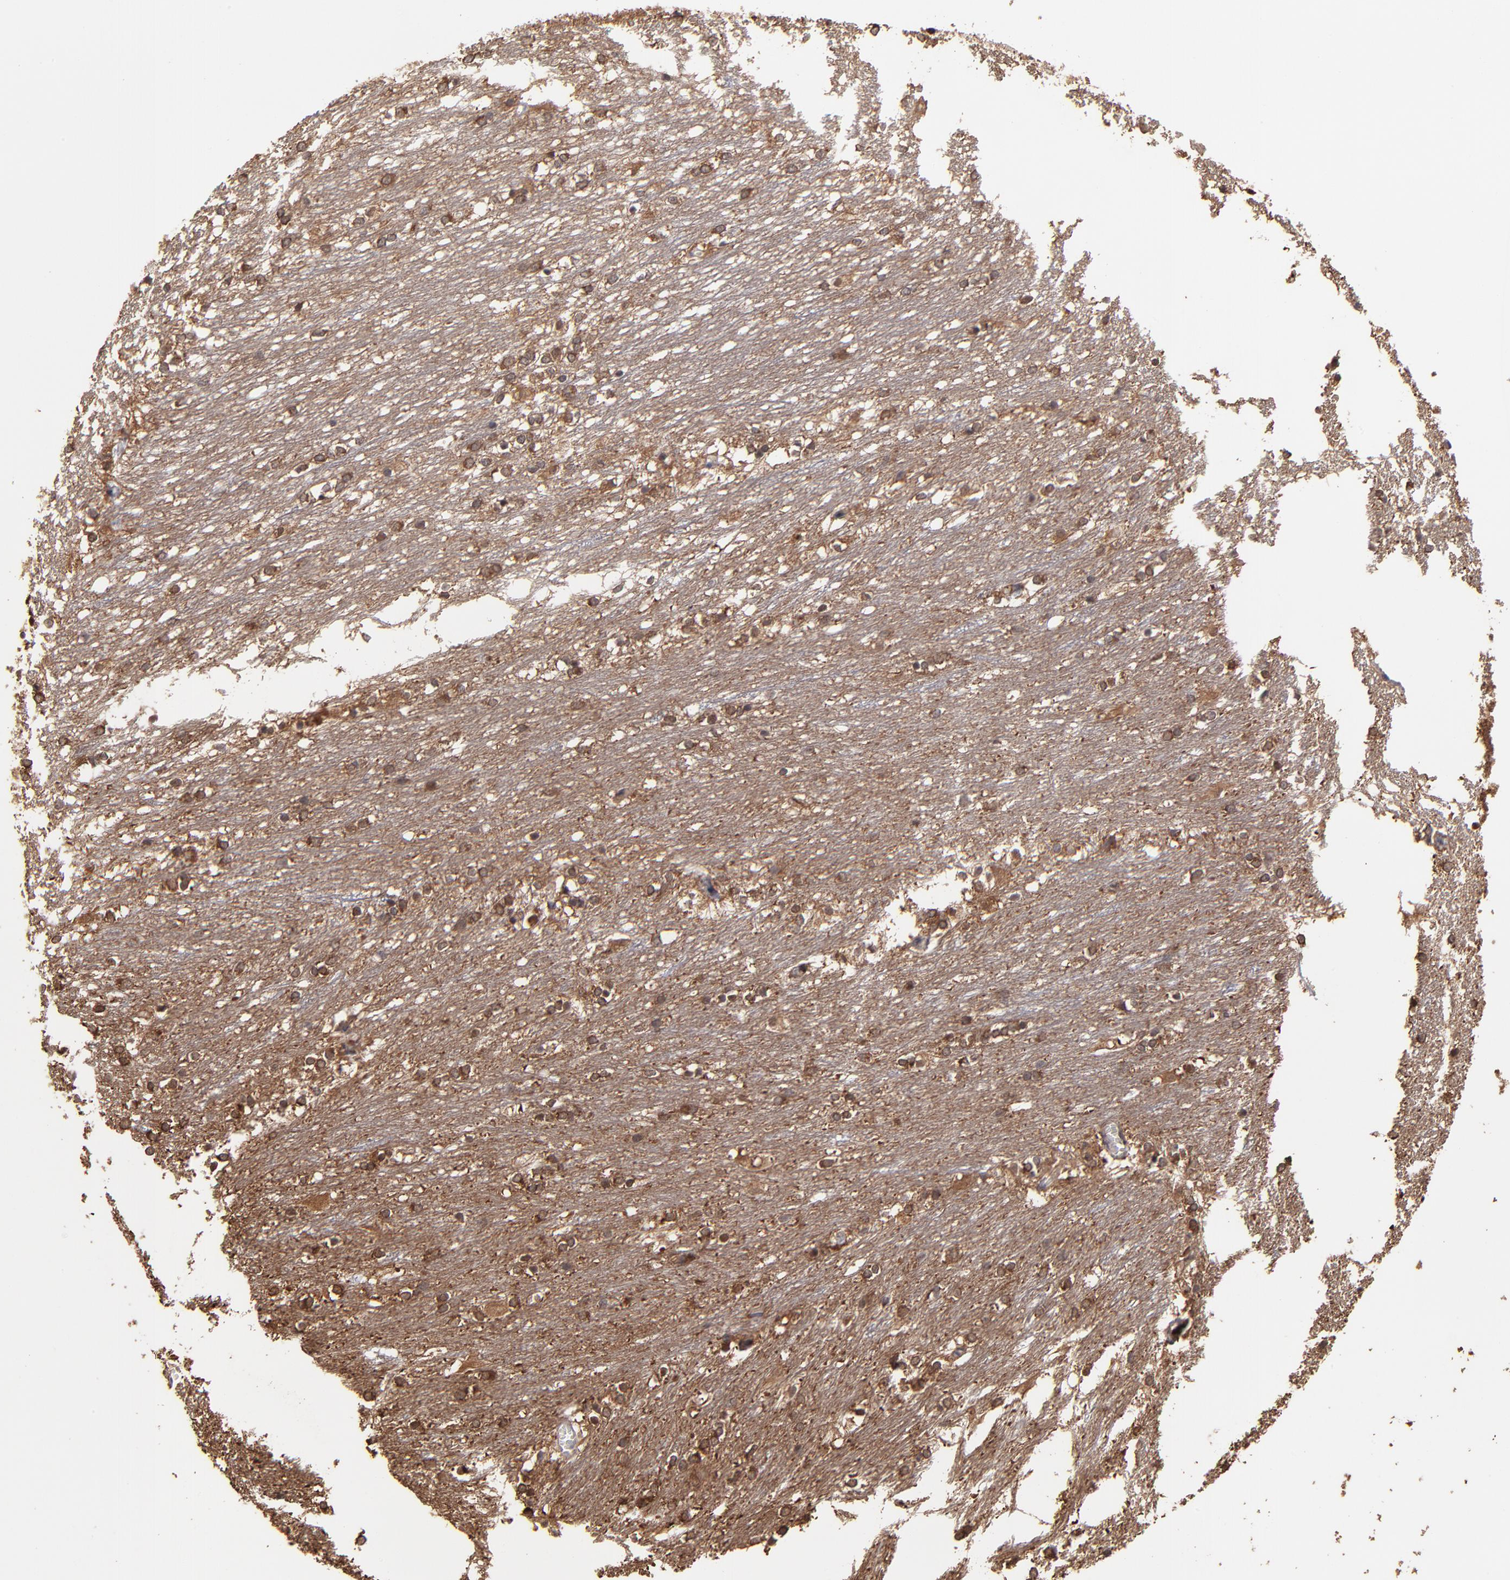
{"staining": {"intensity": "moderate", "quantity": ">75%", "location": "cytoplasmic/membranous"}, "tissue": "caudate", "cell_type": "Glial cells", "image_type": "normal", "snomed": [{"axis": "morphology", "description": "Normal tissue, NOS"}, {"axis": "topography", "description": "Lateral ventricle wall"}], "caption": "Immunohistochemical staining of unremarkable caudate shows >75% levels of moderate cytoplasmic/membranous protein expression in approximately >75% of glial cells. Using DAB (brown) and hematoxylin (blue) stains, captured at high magnification using brightfield microscopy.", "gene": "CHL1", "patient": {"sex": "female", "age": 19}}